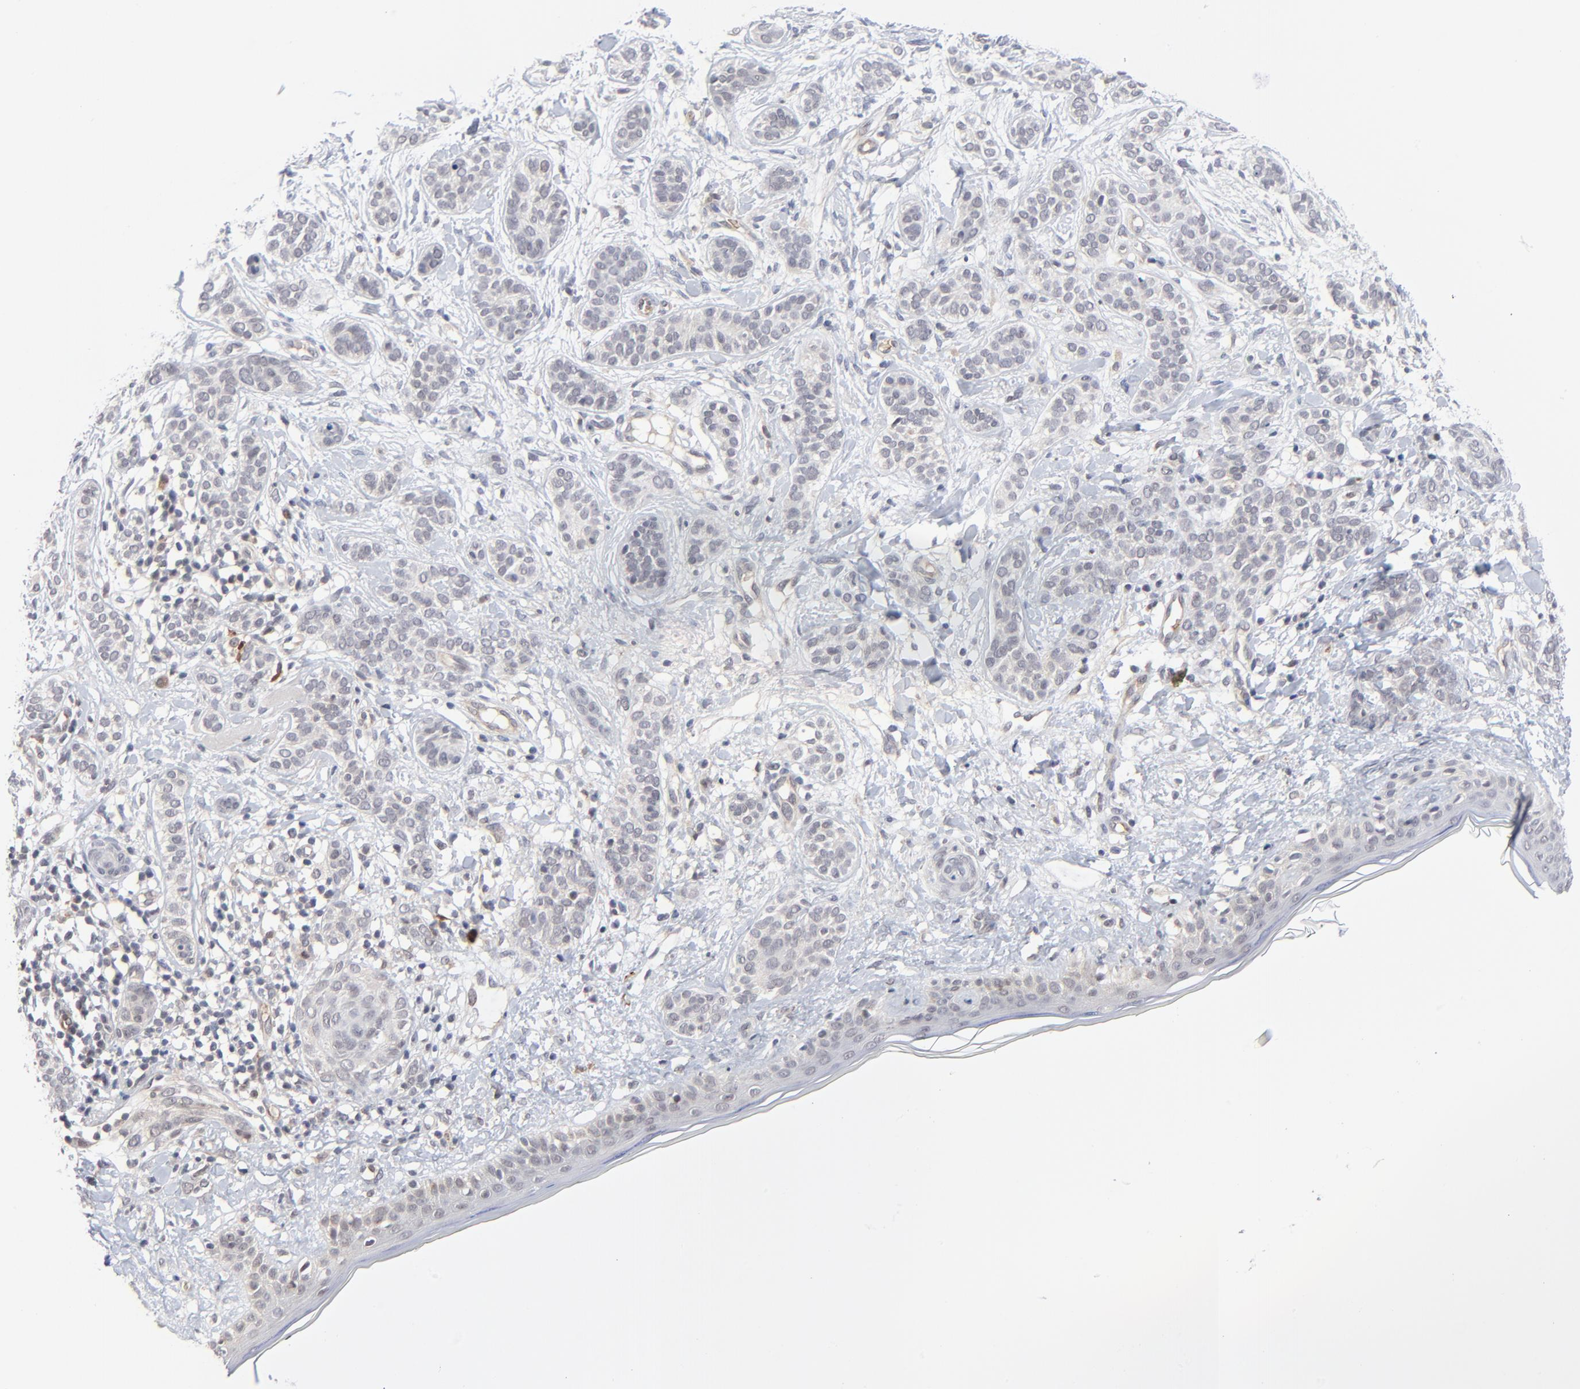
{"staining": {"intensity": "weak", "quantity": "<25%", "location": "cytoplasmic/membranous"}, "tissue": "skin cancer", "cell_type": "Tumor cells", "image_type": "cancer", "snomed": [{"axis": "morphology", "description": "Normal tissue, NOS"}, {"axis": "morphology", "description": "Basal cell carcinoma"}, {"axis": "topography", "description": "Skin"}], "caption": "DAB (3,3'-diaminobenzidine) immunohistochemical staining of human skin cancer exhibits no significant staining in tumor cells.", "gene": "CASP10", "patient": {"sex": "male", "age": 63}}